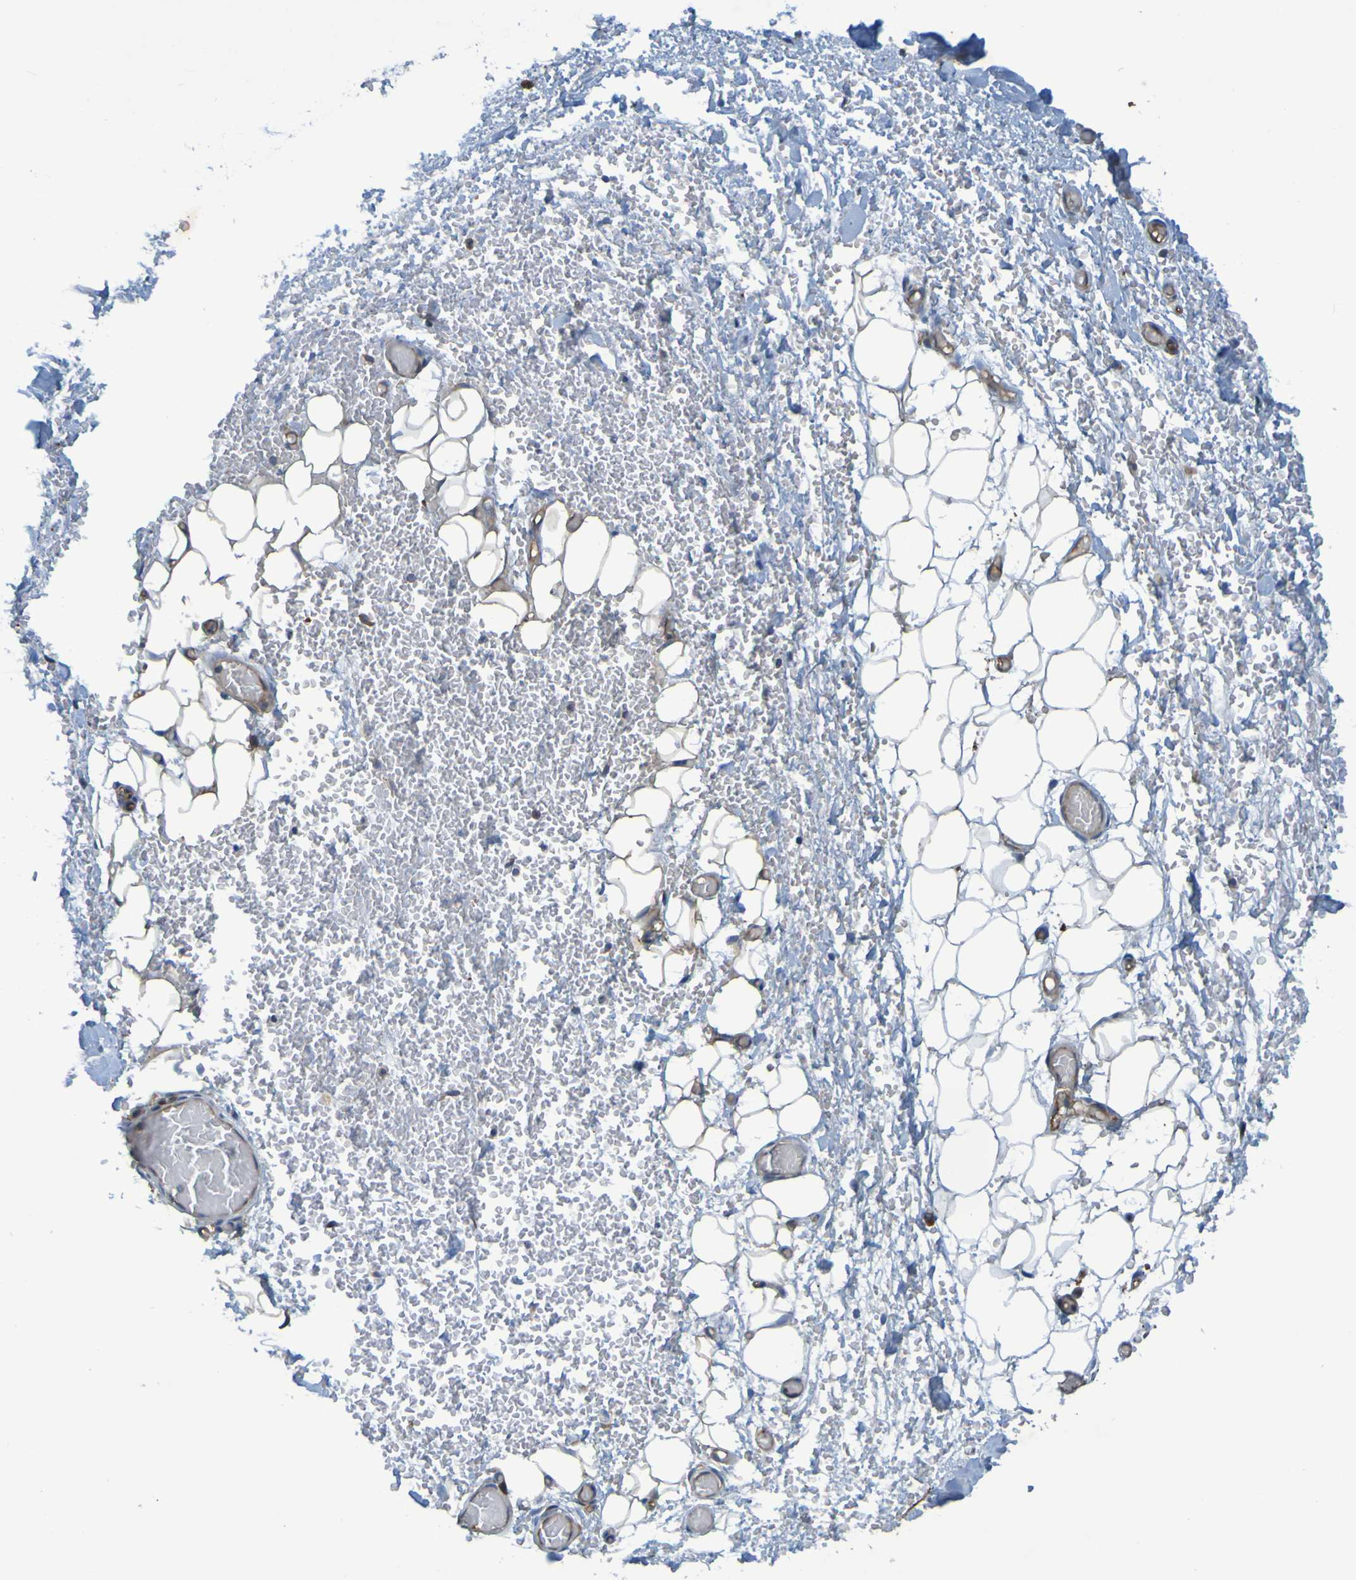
{"staining": {"intensity": "negative", "quantity": "none", "location": "none"}, "tissue": "adipose tissue", "cell_type": "Adipocytes", "image_type": "normal", "snomed": [{"axis": "morphology", "description": "Normal tissue, NOS"}, {"axis": "morphology", "description": "Adenocarcinoma, NOS"}, {"axis": "topography", "description": "Esophagus"}], "caption": "Protein analysis of benign adipose tissue demonstrates no significant expression in adipocytes. The staining is performed using DAB brown chromogen with nuclei counter-stained in using hematoxylin.", "gene": "DNAJC4", "patient": {"sex": "male", "age": 62}}